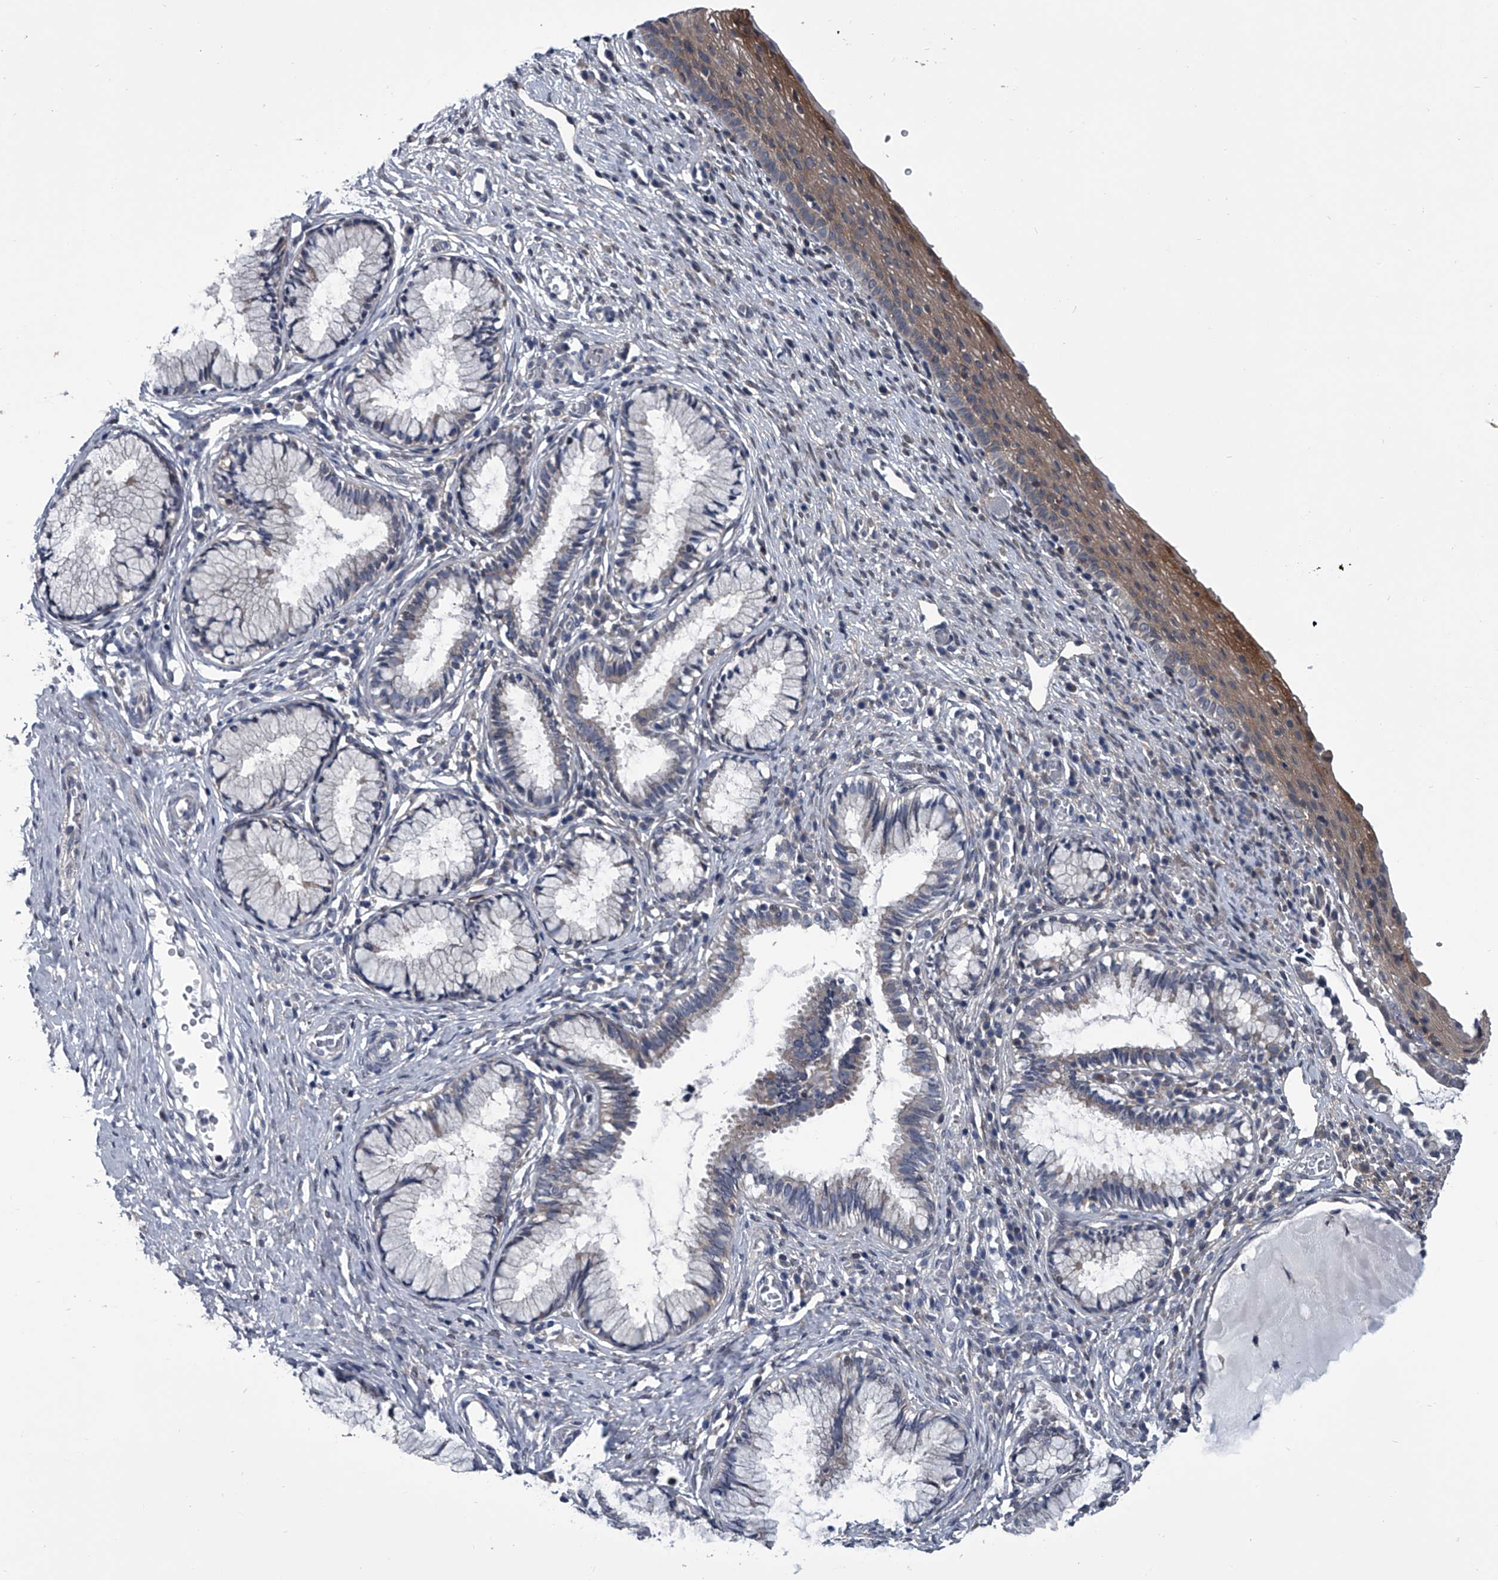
{"staining": {"intensity": "negative", "quantity": "none", "location": "none"}, "tissue": "cervix", "cell_type": "Glandular cells", "image_type": "normal", "snomed": [{"axis": "morphology", "description": "Normal tissue, NOS"}, {"axis": "topography", "description": "Cervix"}], "caption": "Immunohistochemistry of unremarkable cervix shows no positivity in glandular cells.", "gene": "PPP2R5D", "patient": {"sex": "female", "age": 27}}